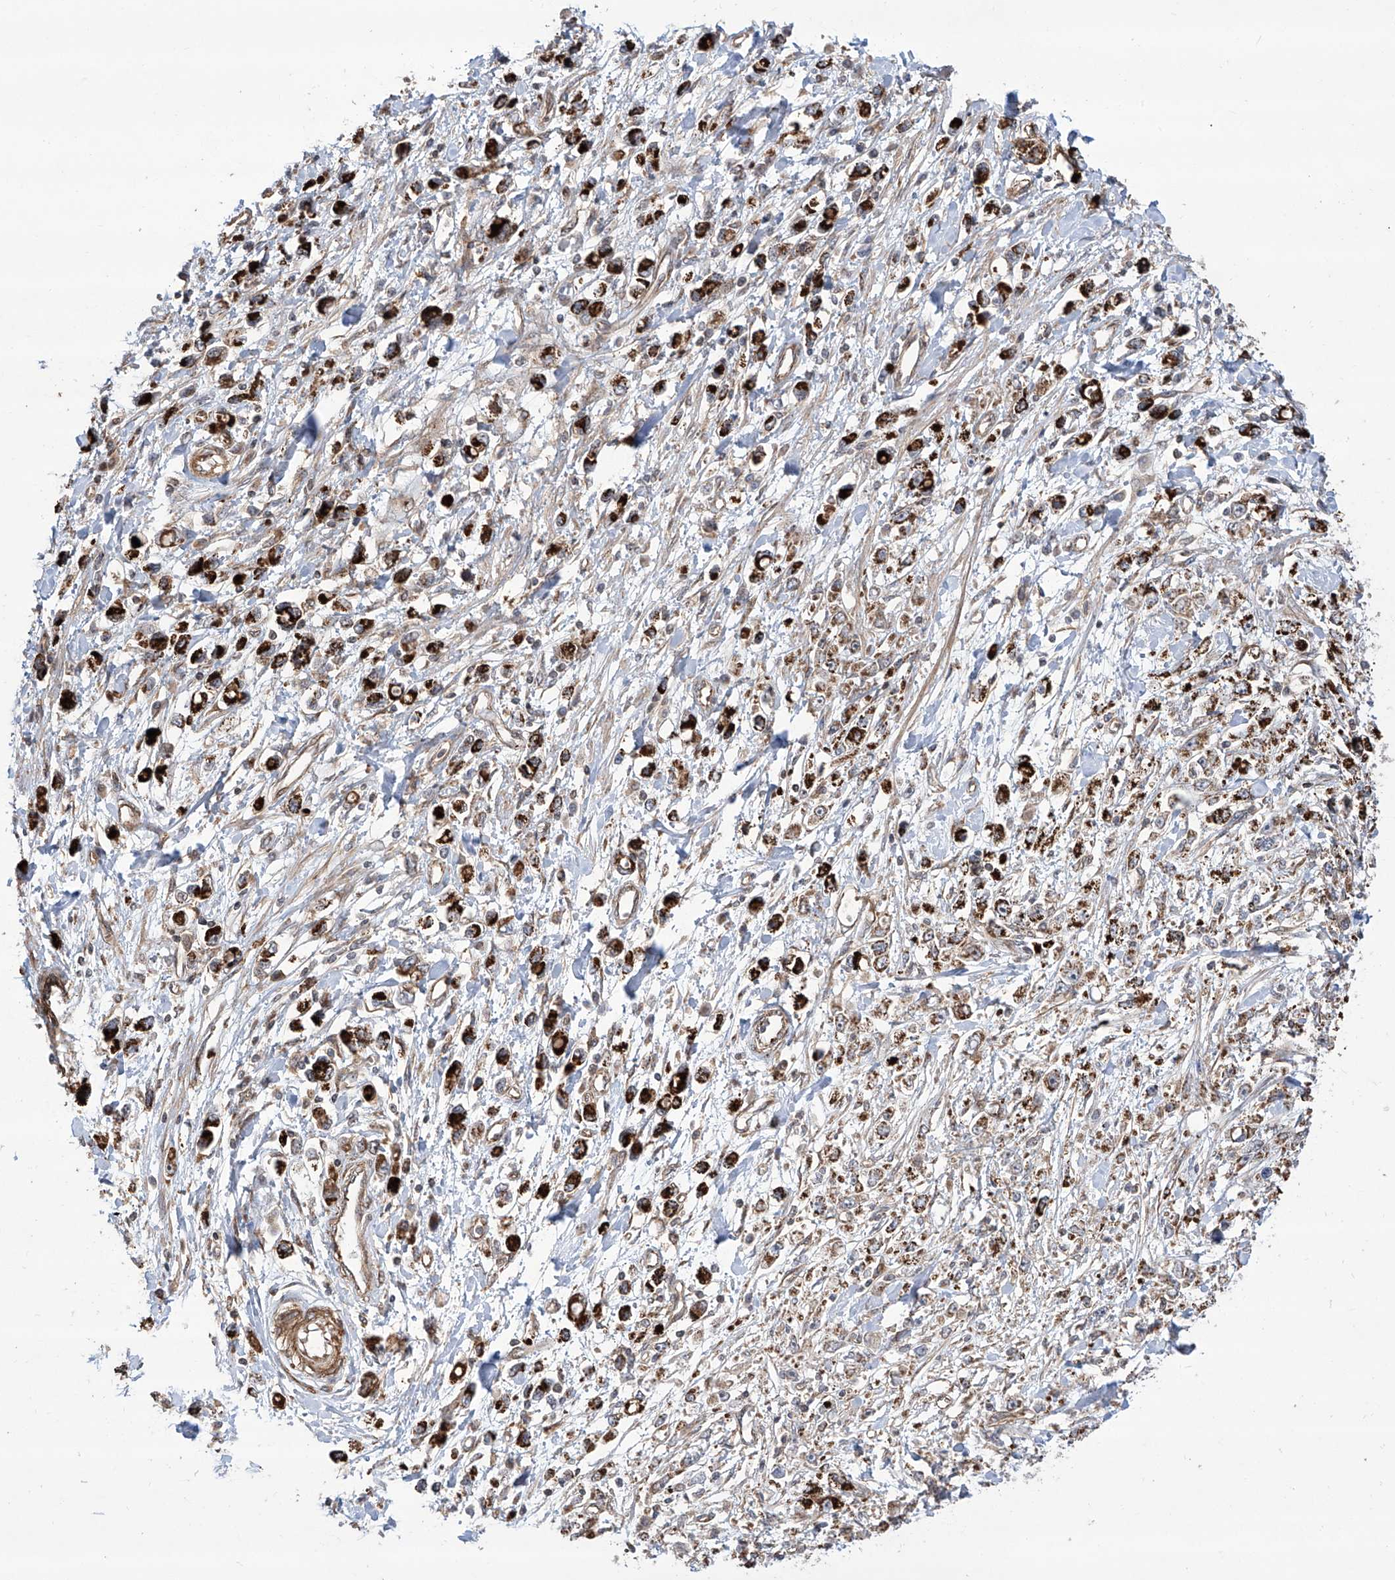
{"staining": {"intensity": "strong", "quantity": "25%-75%", "location": "cytoplasmic/membranous"}, "tissue": "stomach cancer", "cell_type": "Tumor cells", "image_type": "cancer", "snomed": [{"axis": "morphology", "description": "Adenocarcinoma, NOS"}, {"axis": "topography", "description": "Stomach"}], "caption": "IHC image of neoplastic tissue: human adenocarcinoma (stomach) stained using immunohistochemistry (IHC) reveals high levels of strong protein expression localized specifically in the cytoplasmic/membranous of tumor cells, appearing as a cytoplasmic/membranous brown color.", "gene": "APAF1", "patient": {"sex": "female", "age": 59}}